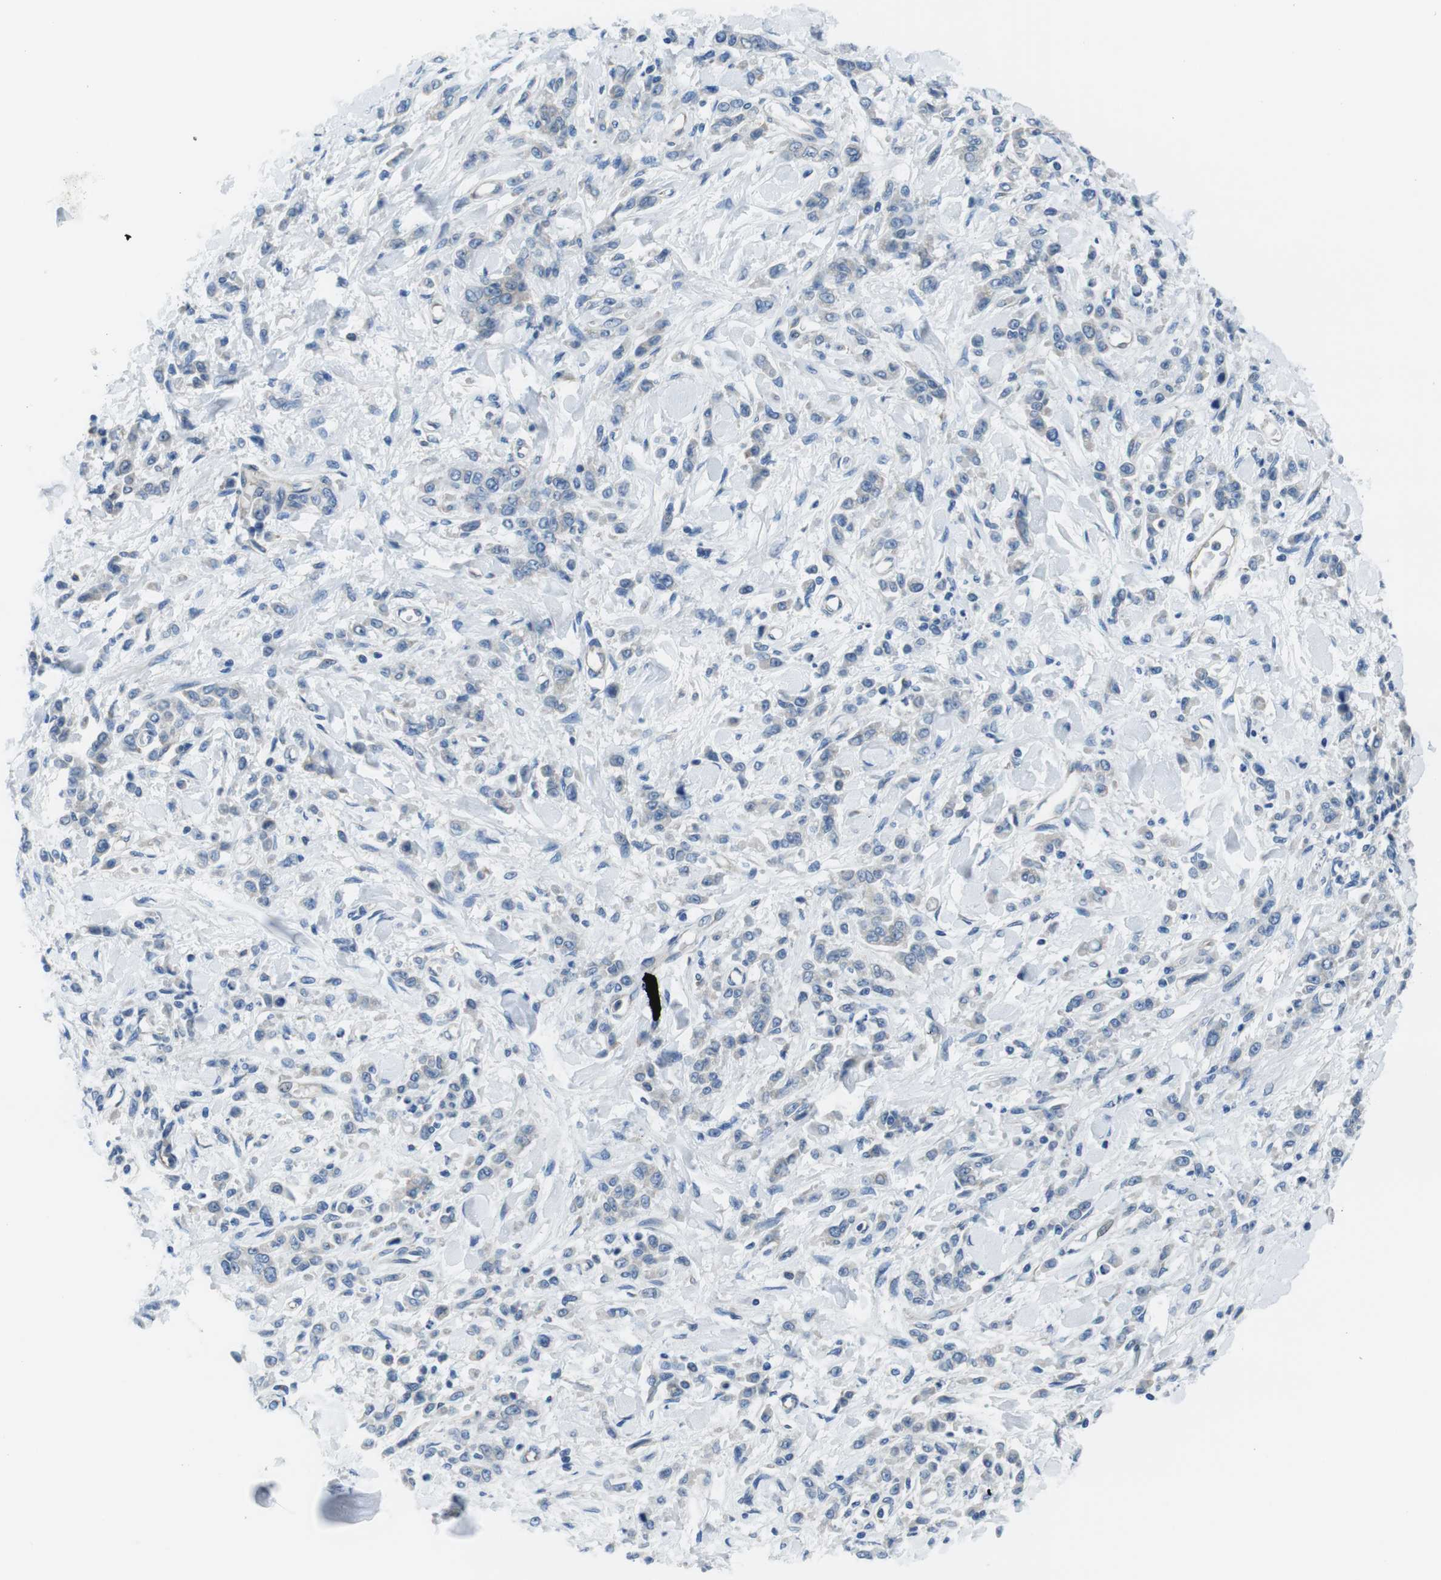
{"staining": {"intensity": "negative", "quantity": "none", "location": "none"}, "tissue": "stomach cancer", "cell_type": "Tumor cells", "image_type": "cancer", "snomed": [{"axis": "morphology", "description": "Normal tissue, NOS"}, {"axis": "morphology", "description": "Adenocarcinoma, NOS"}, {"axis": "topography", "description": "Stomach"}], "caption": "IHC of human adenocarcinoma (stomach) reveals no staining in tumor cells. (DAB (3,3'-diaminobenzidine) immunohistochemistry (IHC) with hematoxylin counter stain).", "gene": "EIF2B5", "patient": {"sex": "male", "age": 82}}